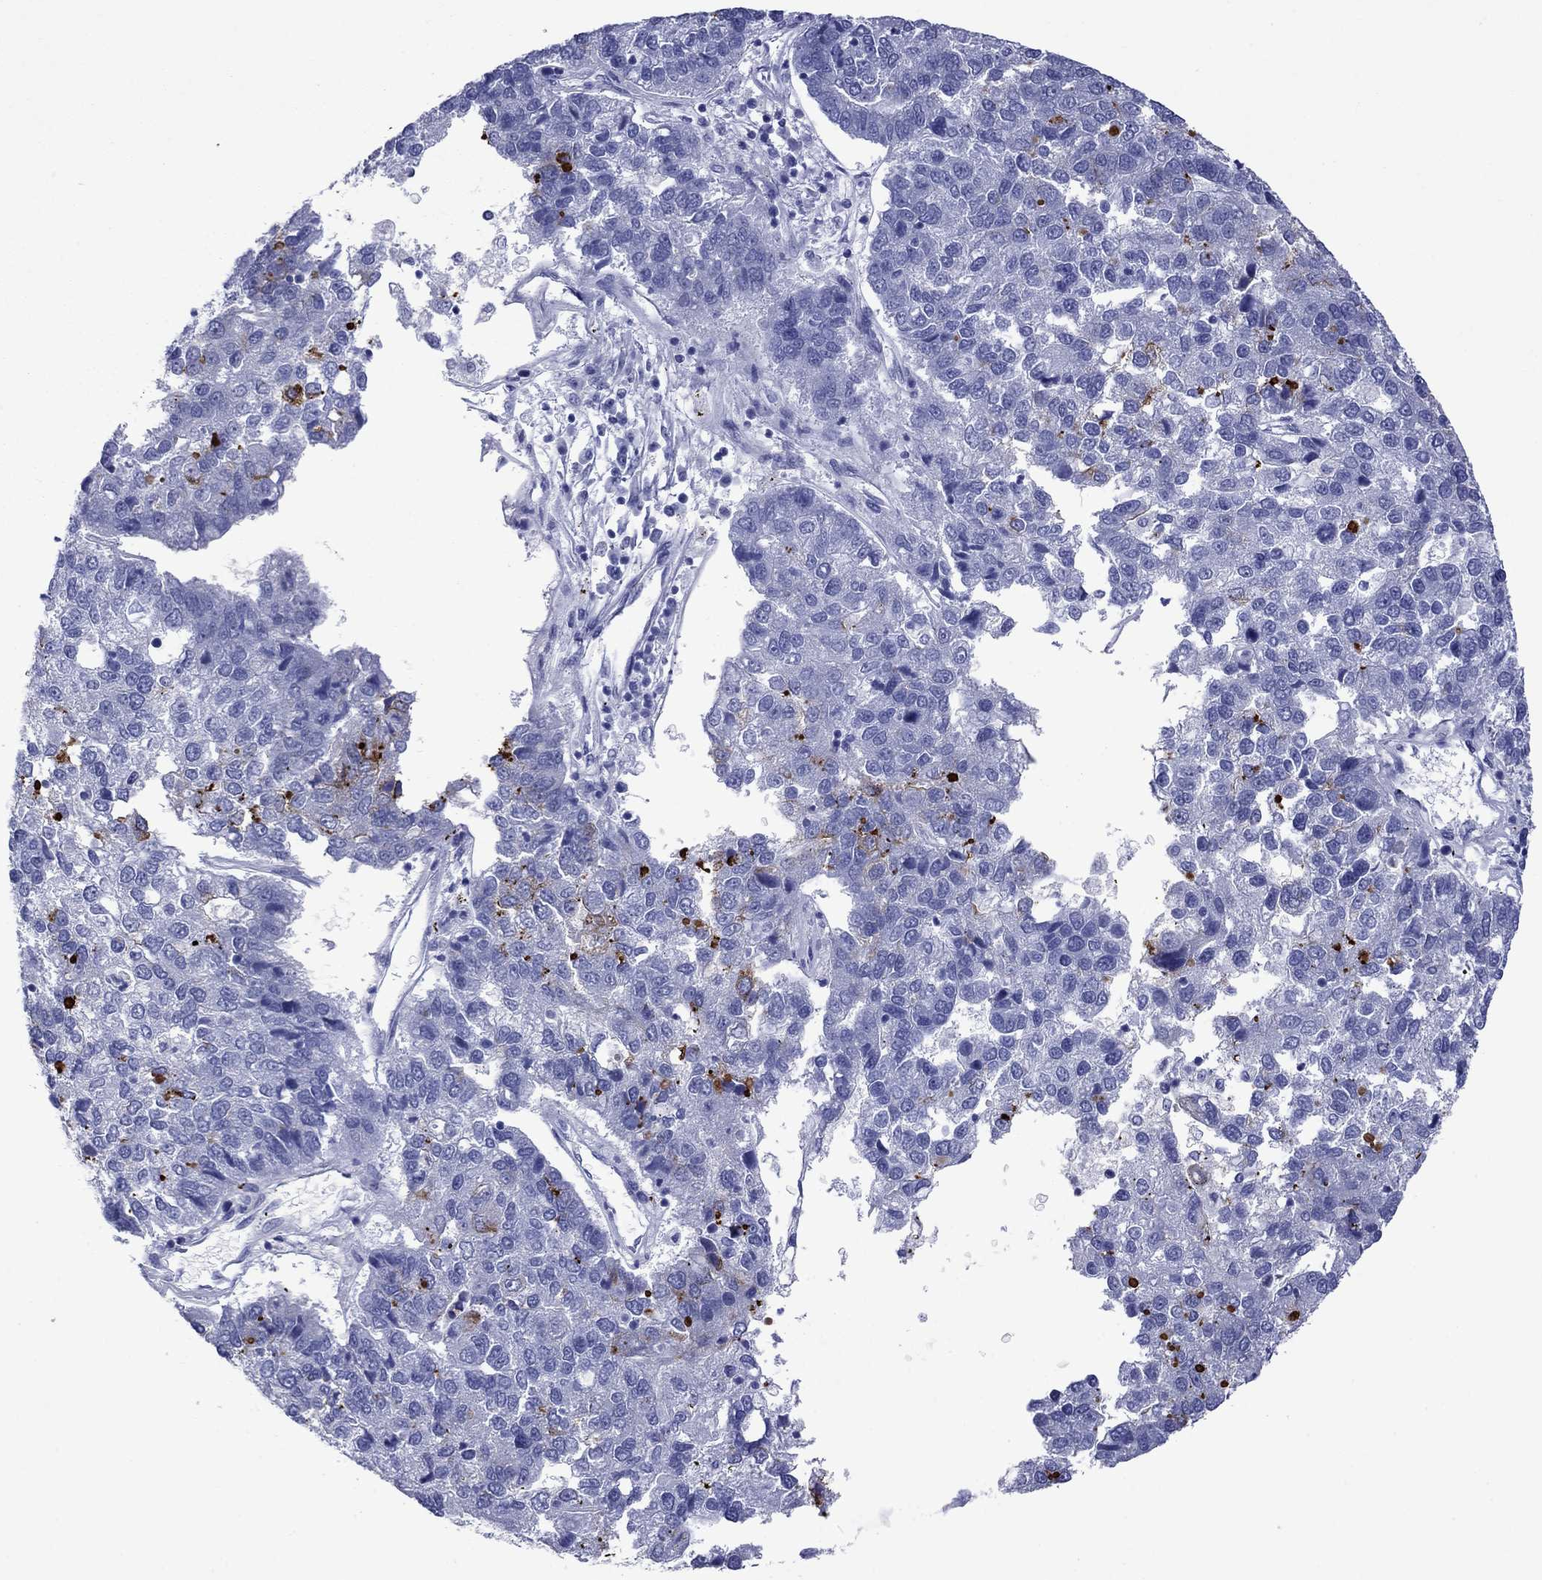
{"staining": {"intensity": "negative", "quantity": "none", "location": "none"}, "tissue": "pancreatic cancer", "cell_type": "Tumor cells", "image_type": "cancer", "snomed": [{"axis": "morphology", "description": "Adenocarcinoma, NOS"}, {"axis": "topography", "description": "Pancreas"}], "caption": "This is an immunohistochemistry image of pancreatic cancer (adenocarcinoma). There is no staining in tumor cells.", "gene": "APOA2", "patient": {"sex": "female", "age": 61}}